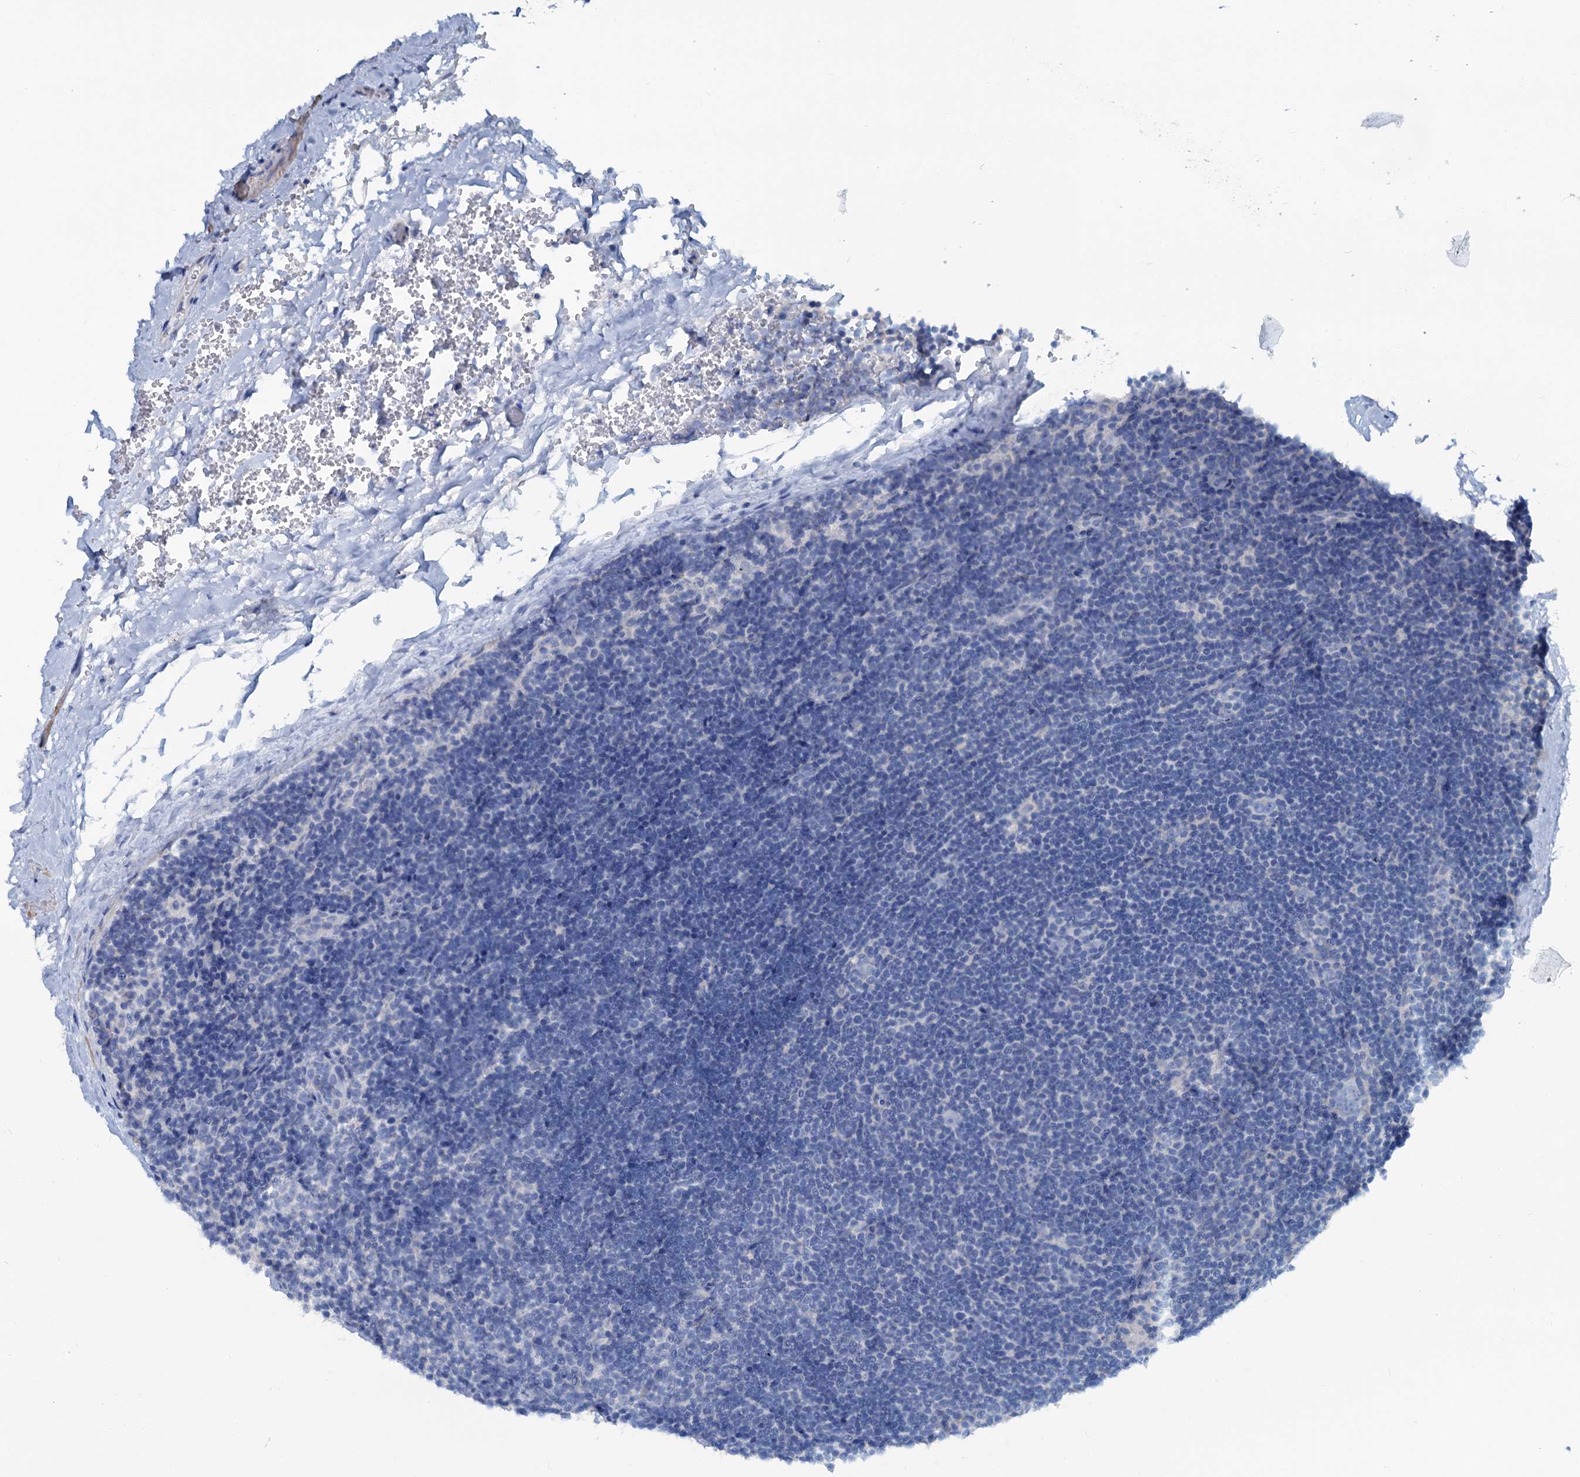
{"staining": {"intensity": "negative", "quantity": "none", "location": "none"}, "tissue": "lymphoma", "cell_type": "Tumor cells", "image_type": "cancer", "snomed": [{"axis": "morphology", "description": "Hodgkin's disease, NOS"}, {"axis": "topography", "description": "Lymph node"}], "caption": "DAB immunohistochemical staining of lymphoma exhibits no significant expression in tumor cells. (DAB (3,3'-diaminobenzidine) immunohistochemistry, high magnification).", "gene": "SLC1A3", "patient": {"sex": "female", "age": 57}}